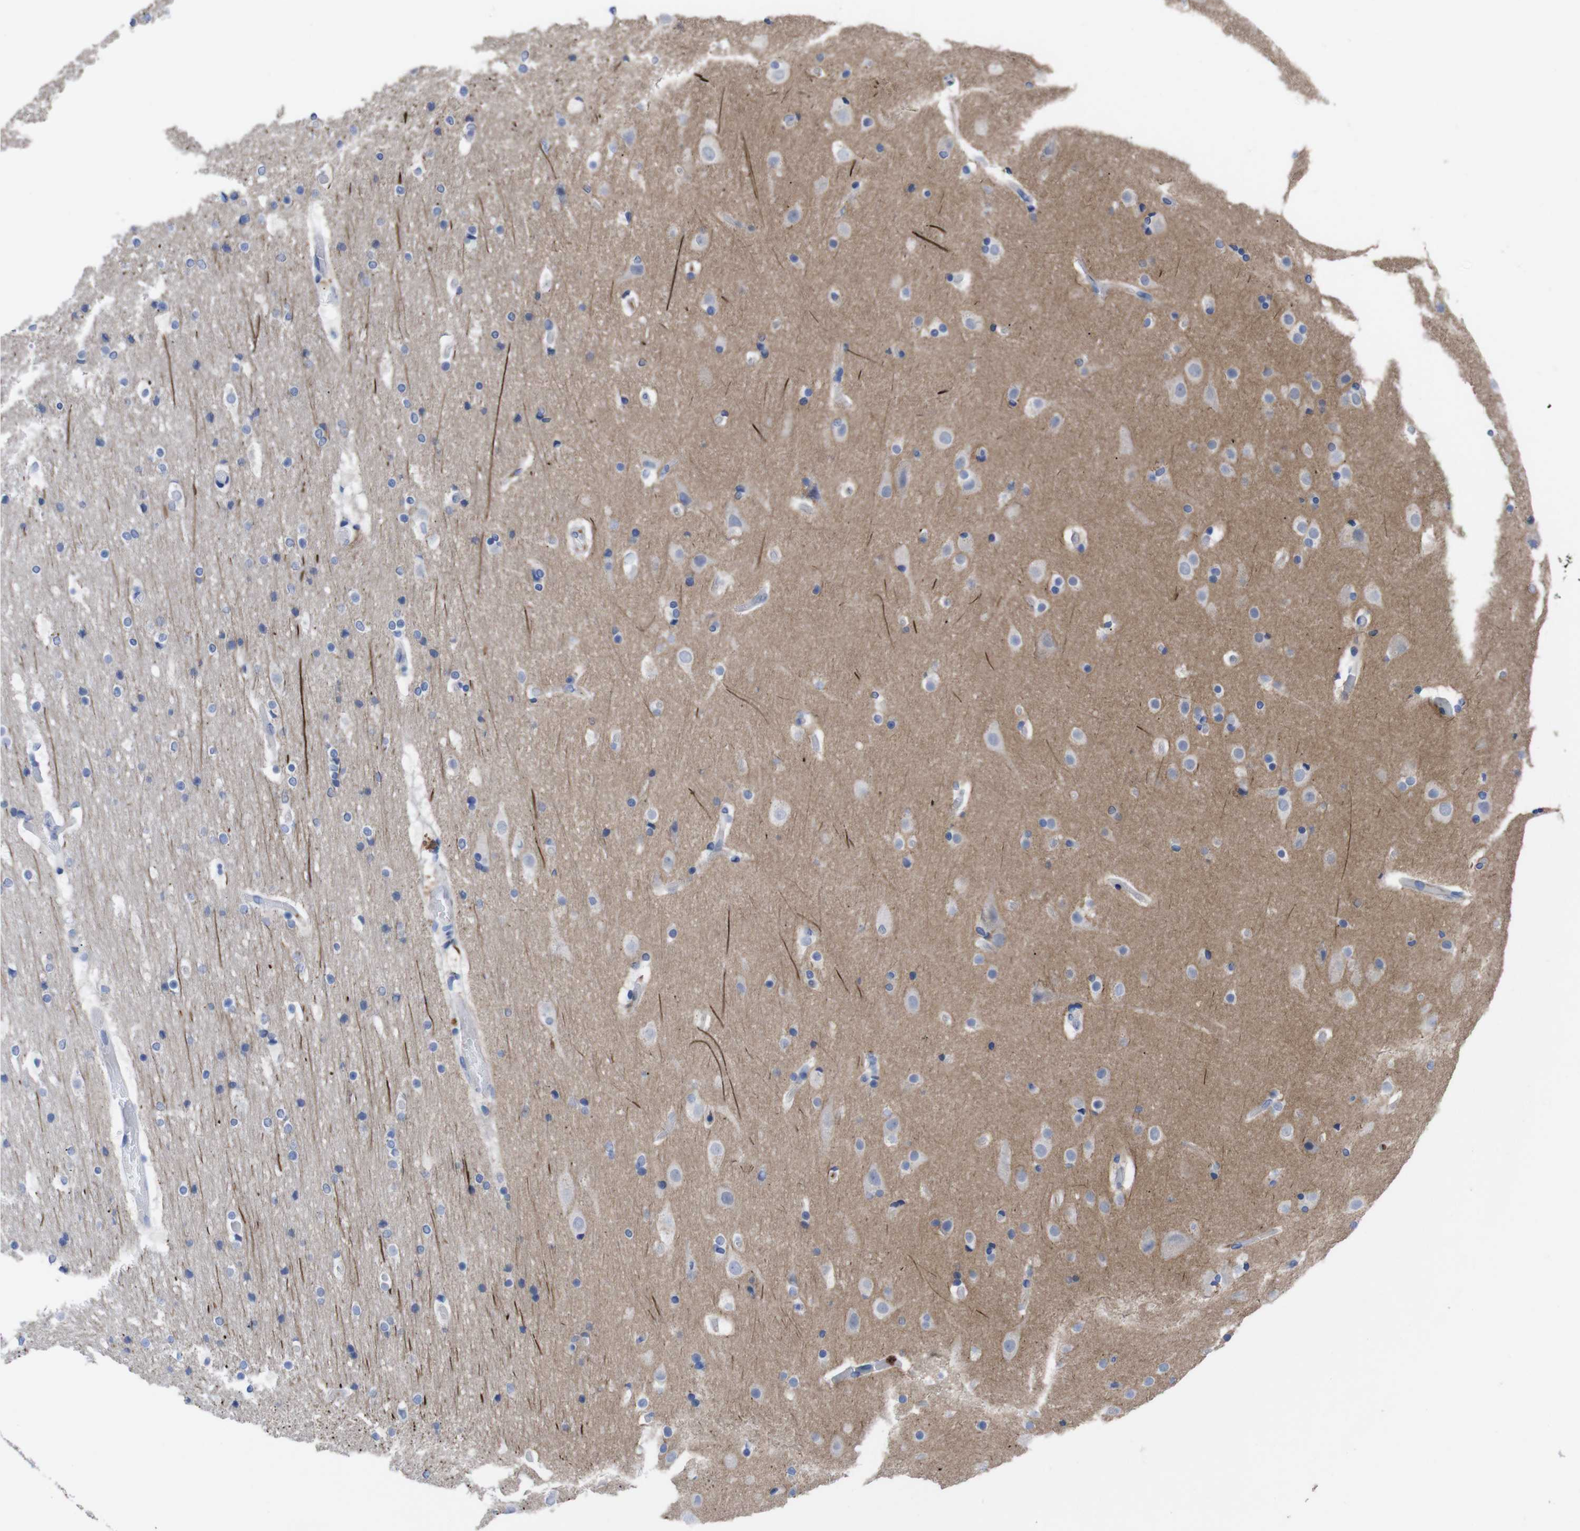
{"staining": {"intensity": "negative", "quantity": "none", "location": "none"}, "tissue": "cerebral cortex", "cell_type": "Endothelial cells", "image_type": "normal", "snomed": [{"axis": "morphology", "description": "Normal tissue, NOS"}, {"axis": "topography", "description": "Cerebral cortex"}], "caption": "High magnification brightfield microscopy of normal cerebral cortex stained with DAB (3,3'-diaminobenzidine) (brown) and counterstained with hematoxylin (blue): endothelial cells show no significant expression.", "gene": "C5AR1", "patient": {"sex": "male", "age": 57}}